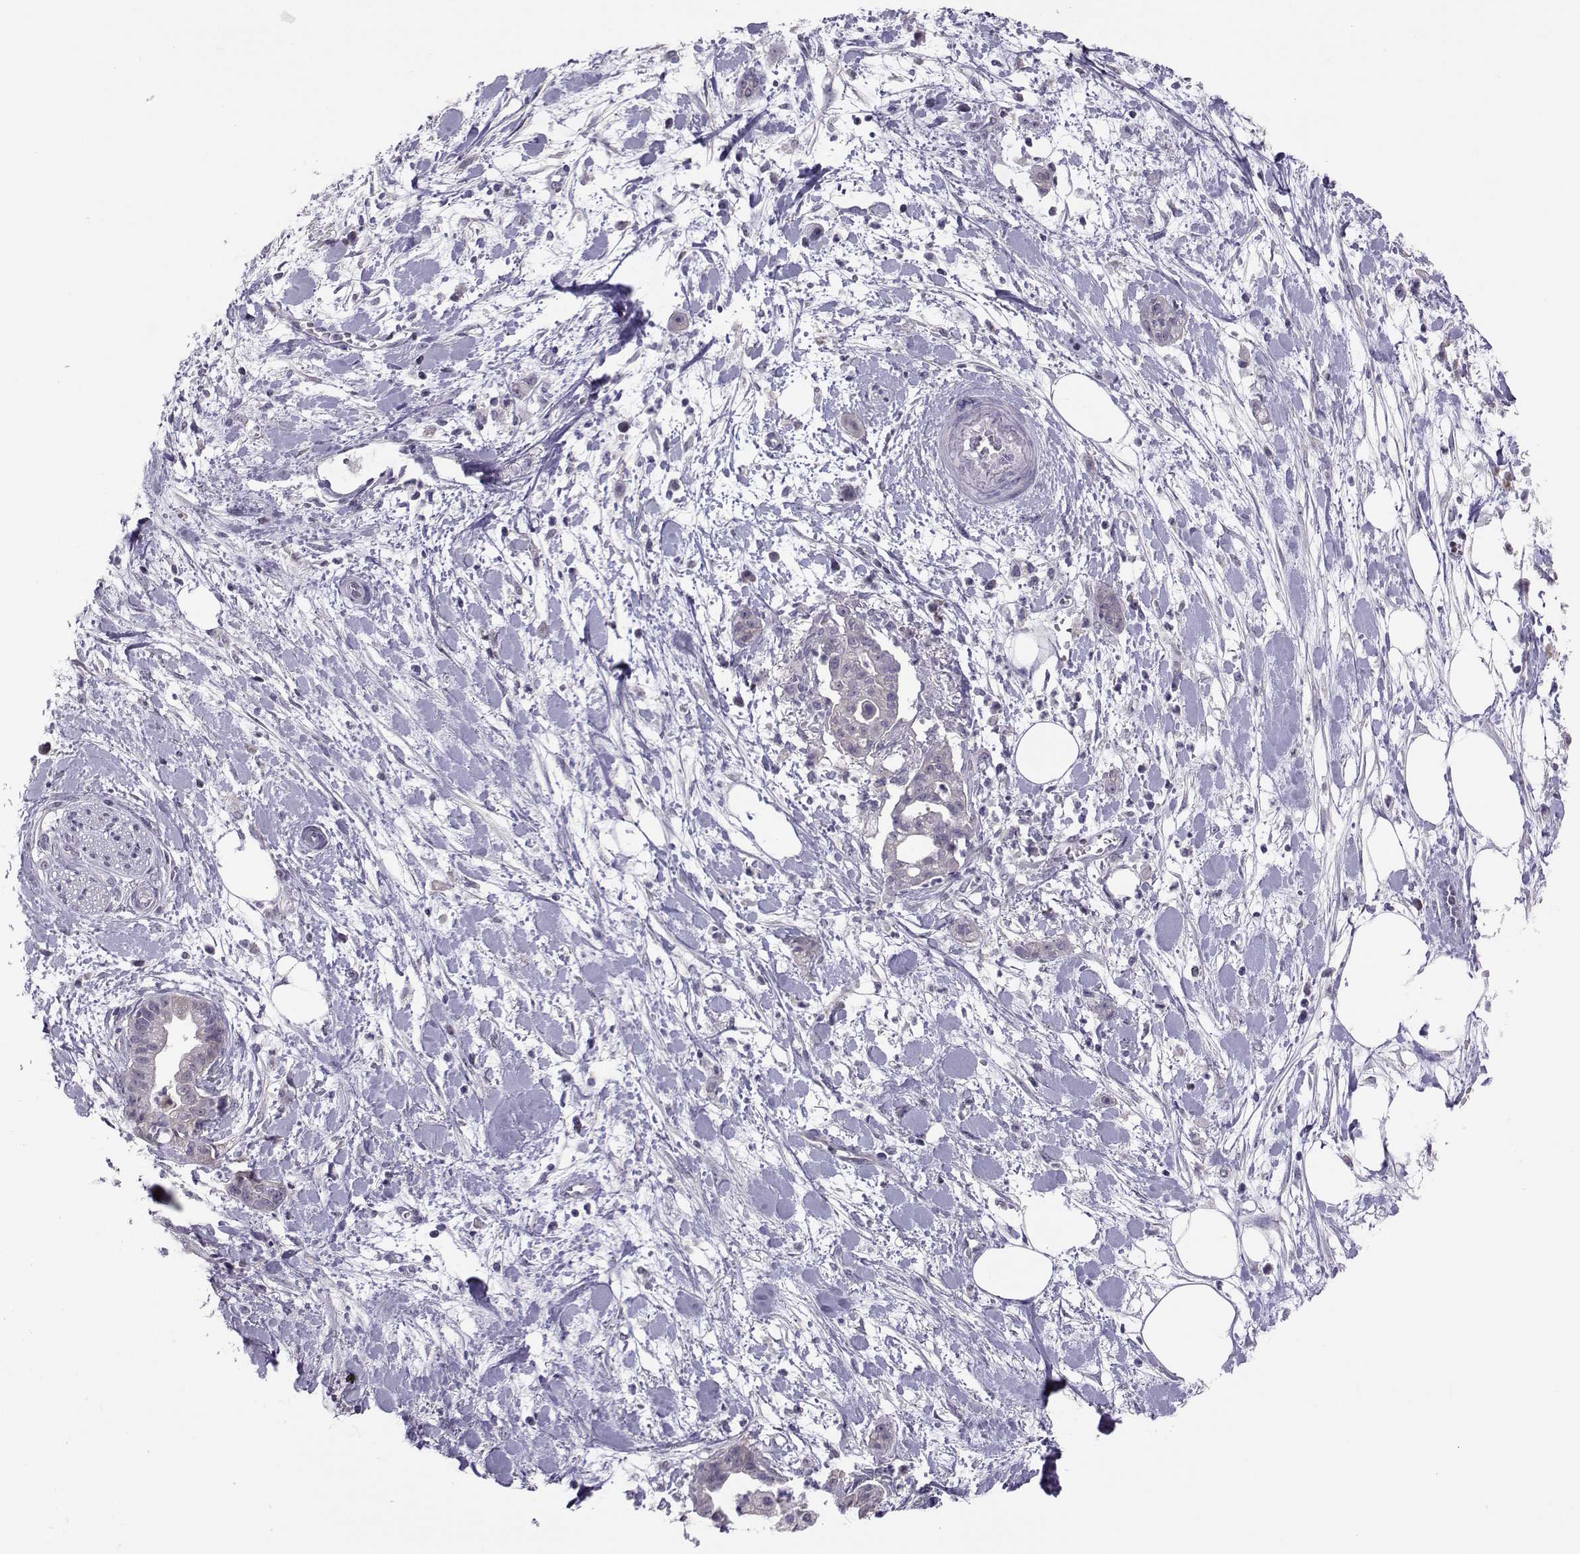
{"staining": {"intensity": "negative", "quantity": "none", "location": "none"}, "tissue": "pancreatic cancer", "cell_type": "Tumor cells", "image_type": "cancer", "snomed": [{"axis": "morphology", "description": "Normal tissue, NOS"}, {"axis": "morphology", "description": "Adenocarcinoma, NOS"}, {"axis": "topography", "description": "Lymph node"}, {"axis": "topography", "description": "Pancreas"}], "caption": "Immunohistochemical staining of adenocarcinoma (pancreatic) exhibits no significant positivity in tumor cells.", "gene": "DNAAF1", "patient": {"sex": "female", "age": 58}}